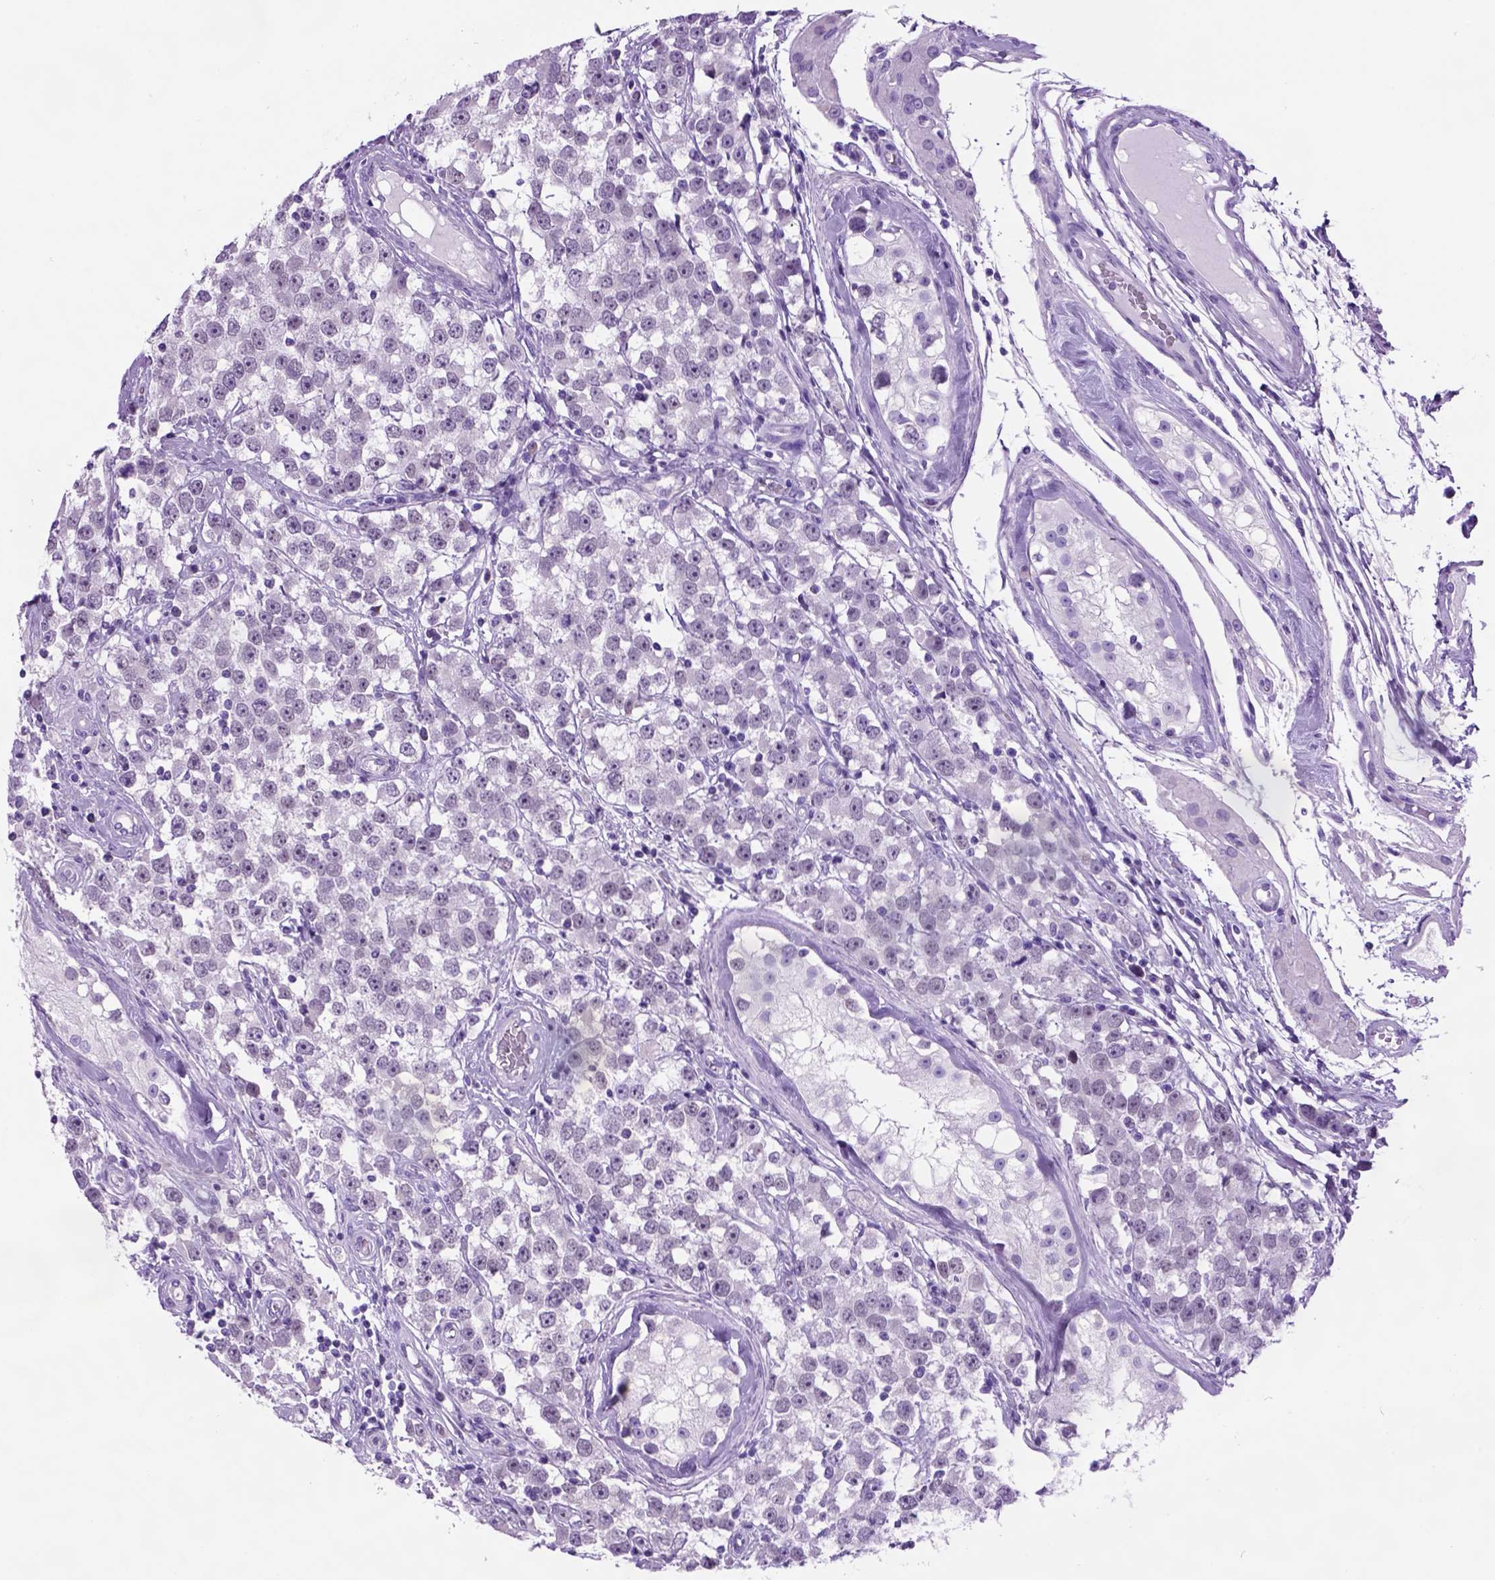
{"staining": {"intensity": "negative", "quantity": "none", "location": "none"}, "tissue": "testis cancer", "cell_type": "Tumor cells", "image_type": "cancer", "snomed": [{"axis": "morphology", "description": "Seminoma, NOS"}, {"axis": "topography", "description": "Testis"}], "caption": "High power microscopy micrograph of an immunohistochemistry micrograph of seminoma (testis), revealing no significant positivity in tumor cells. The staining is performed using DAB (3,3'-diaminobenzidine) brown chromogen with nuclei counter-stained in using hematoxylin.", "gene": "HHIPL2", "patient": {"sex": "male", "age": 34}}